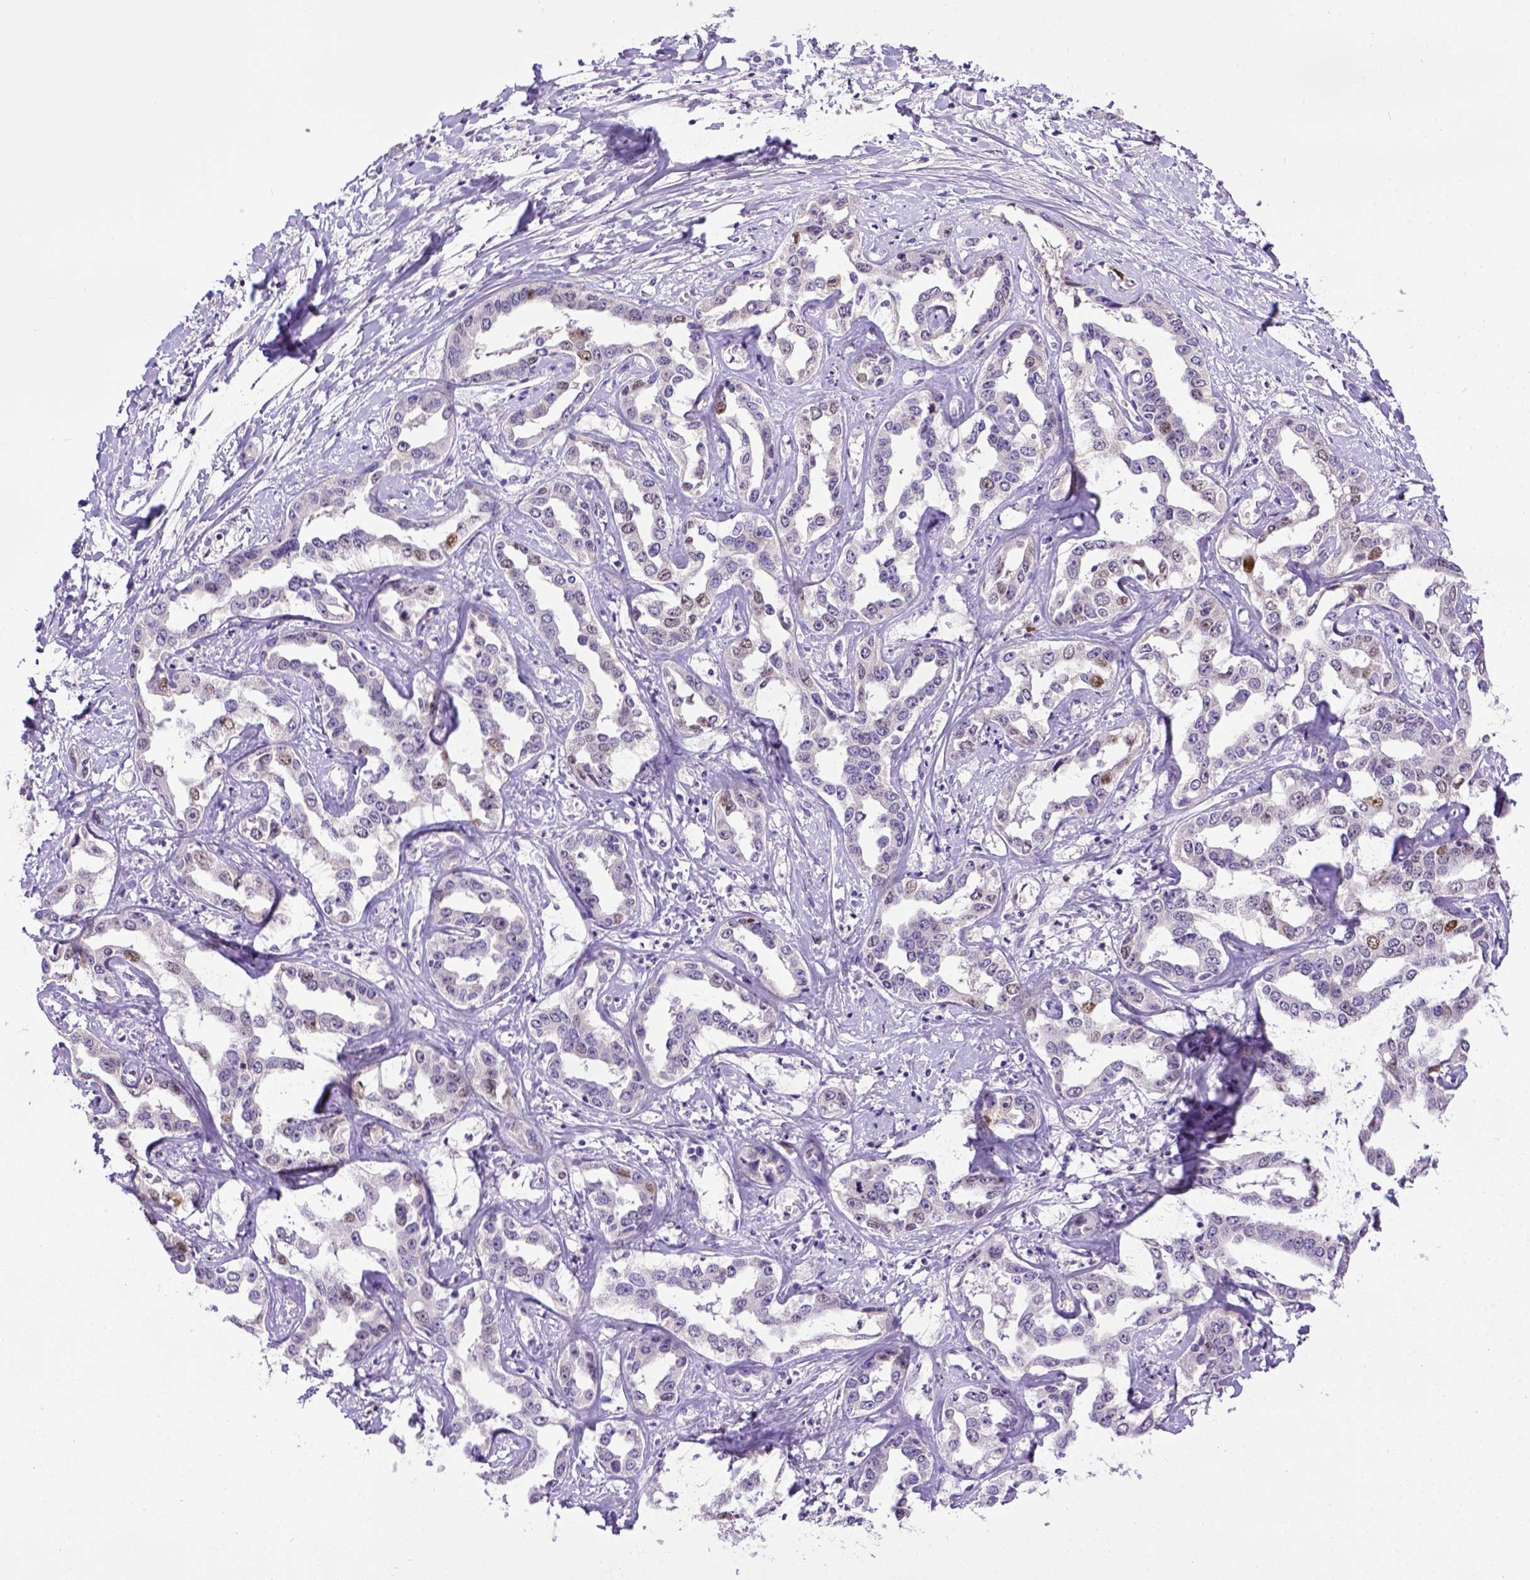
{"staining": {"intensity": "weak", "quantity": "<25%", "location": "nuclear"}, "tissue": "liver cancer", "cell_type": "Tumor cells", "image_type": "cancer", "snomed": [{"axis": "morphology", "description": "Cholangiocarcinoma"}, {"axis": "topography", "description": "Liver"}], "caption": "Cholangiocarcinoma (liver) stained for a protein using immunohistochemistry displays no staining tumor cells.", "gene": "CDKN1A", "patient": {"sex": "male", "age": 59}}